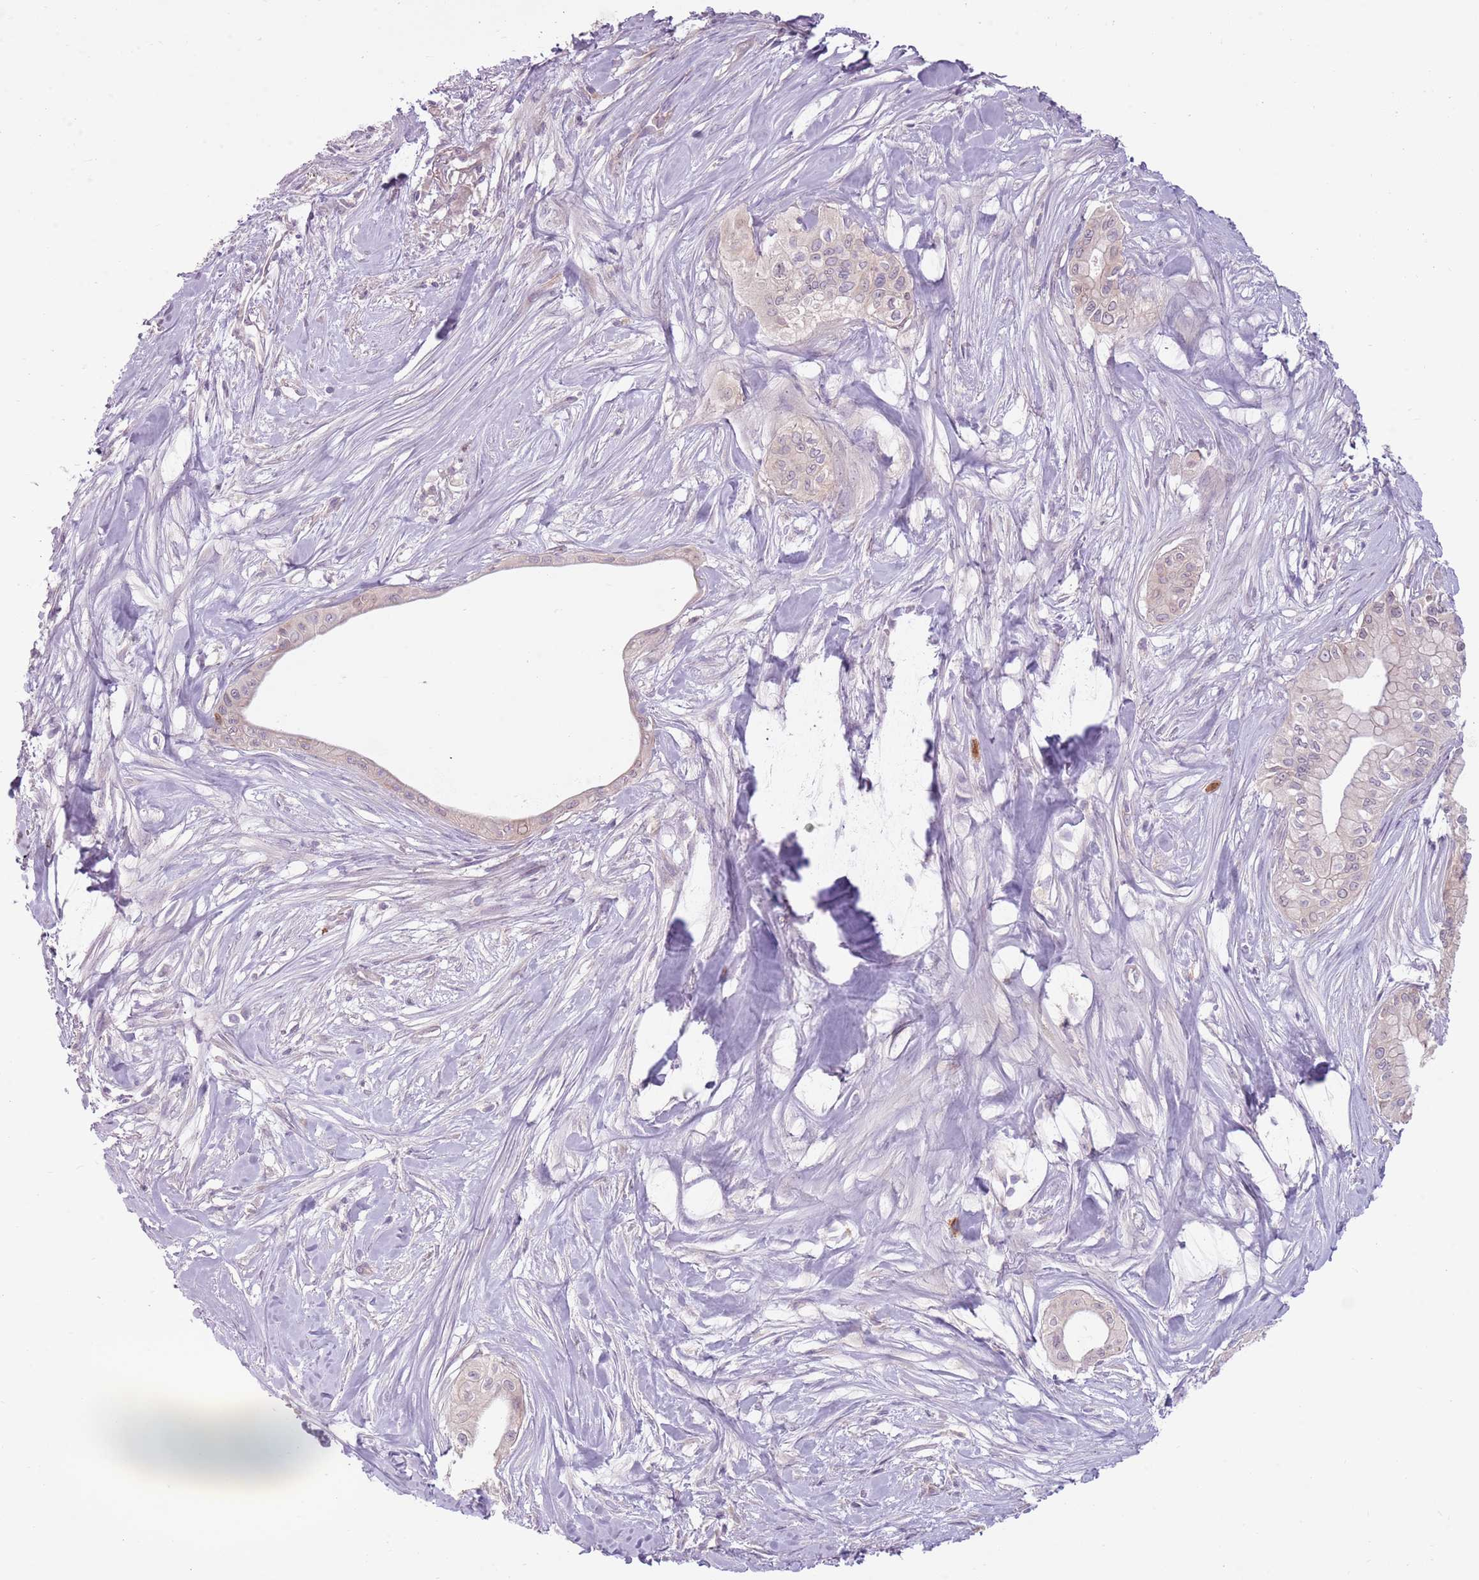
{"staining": {"intensity": "negative", "quantity": "none", "location": "none"}, "tissue": "pancreatic cancer", "cell_type": "Tumor cells", "image_type": "cancer", "snomed": [{"axis": "morphology", "description": "Adenocarcinoma, NOS"}, {"axis": "topography", "description": "Pancreas"}], "caption": "Human adenocarcinoma (pancreatic) stained for a protein using immunohistochemistry exhibits no expression in tumor cells.", "gene": "HSPA14", "patient": {"sex": "male", "age": 78}}